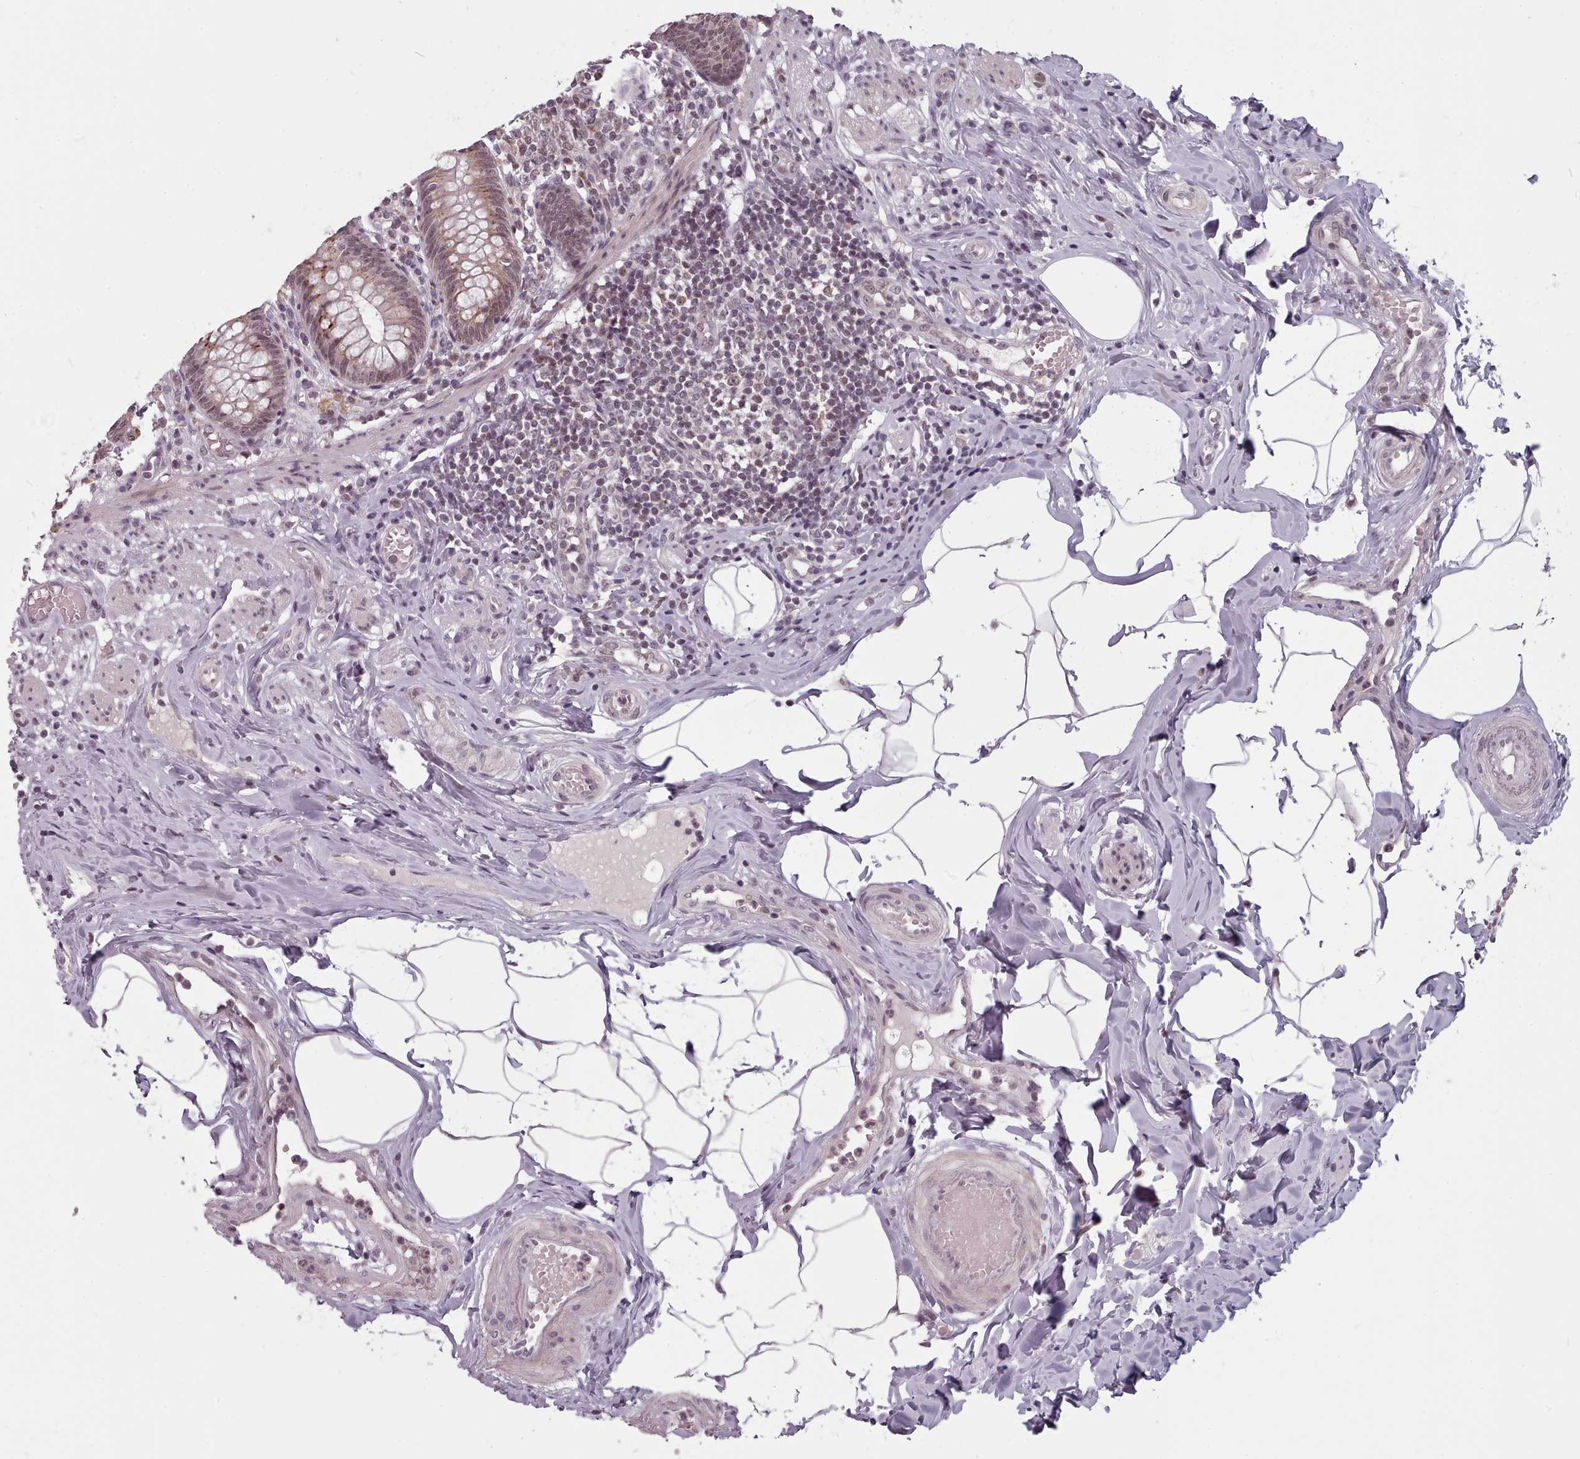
{"staining": {"intensity": "moderate", "quantity": "25%-75%", "location": "cytoplasmic/membranous,nuclear"}, "tissue": "appendix", "cell_type": "Glandular cells", "image_type": "normal", "snomed": [{"axis": "morphology", "description": "Normal tissue, NOS"}, {"axis": "topography", "description": "Appendix"}], "caption": "Protein expression analysis of normal appendix reveals moderate cytoplasmic/membranous,nuclear expression in about 25%-75% of glandular cells. Immunohistochemistry stains the protein in brown and the nuclei are stained blue.", "gene": "SRSF9", "patient": {"sex": "male", "age": 55}}